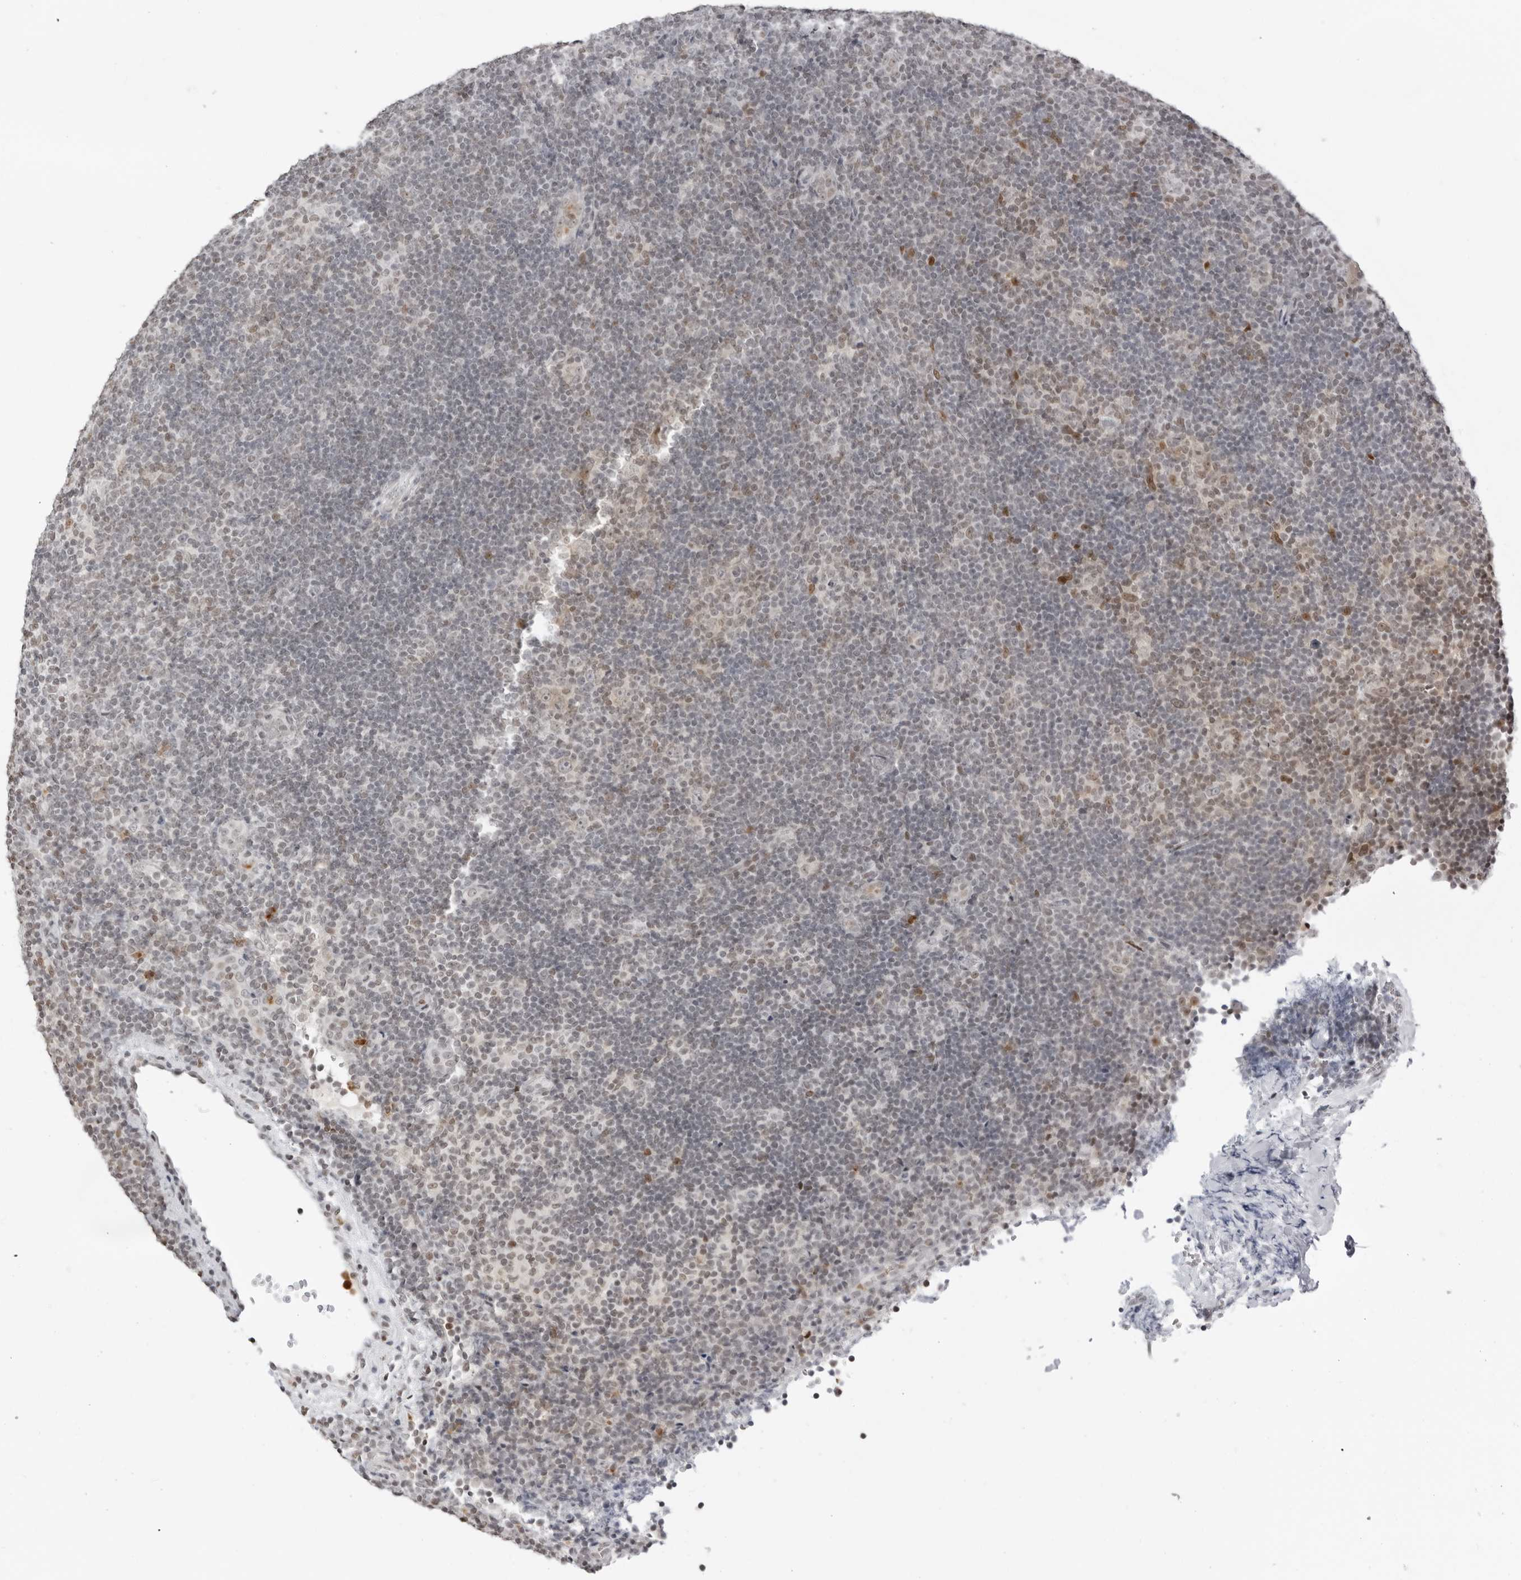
{"staining": {"intensity": "negative", "quantity": "none", "location": "none"}, "tissue": "lymphoma", "cell_type": "Tumor cells", "image_type": "cancer", "snomed": [{"axis": "morphology", "description": "Hodgkin's disease, NOS"}, {"axis": "topography", "description": "Lymph node"}], "caption": "Protein analysis of lymphoma displays no significant positivity in tumor cells.", "gene": "RNF146", "patient": {"sex": "female", "age": 57}}